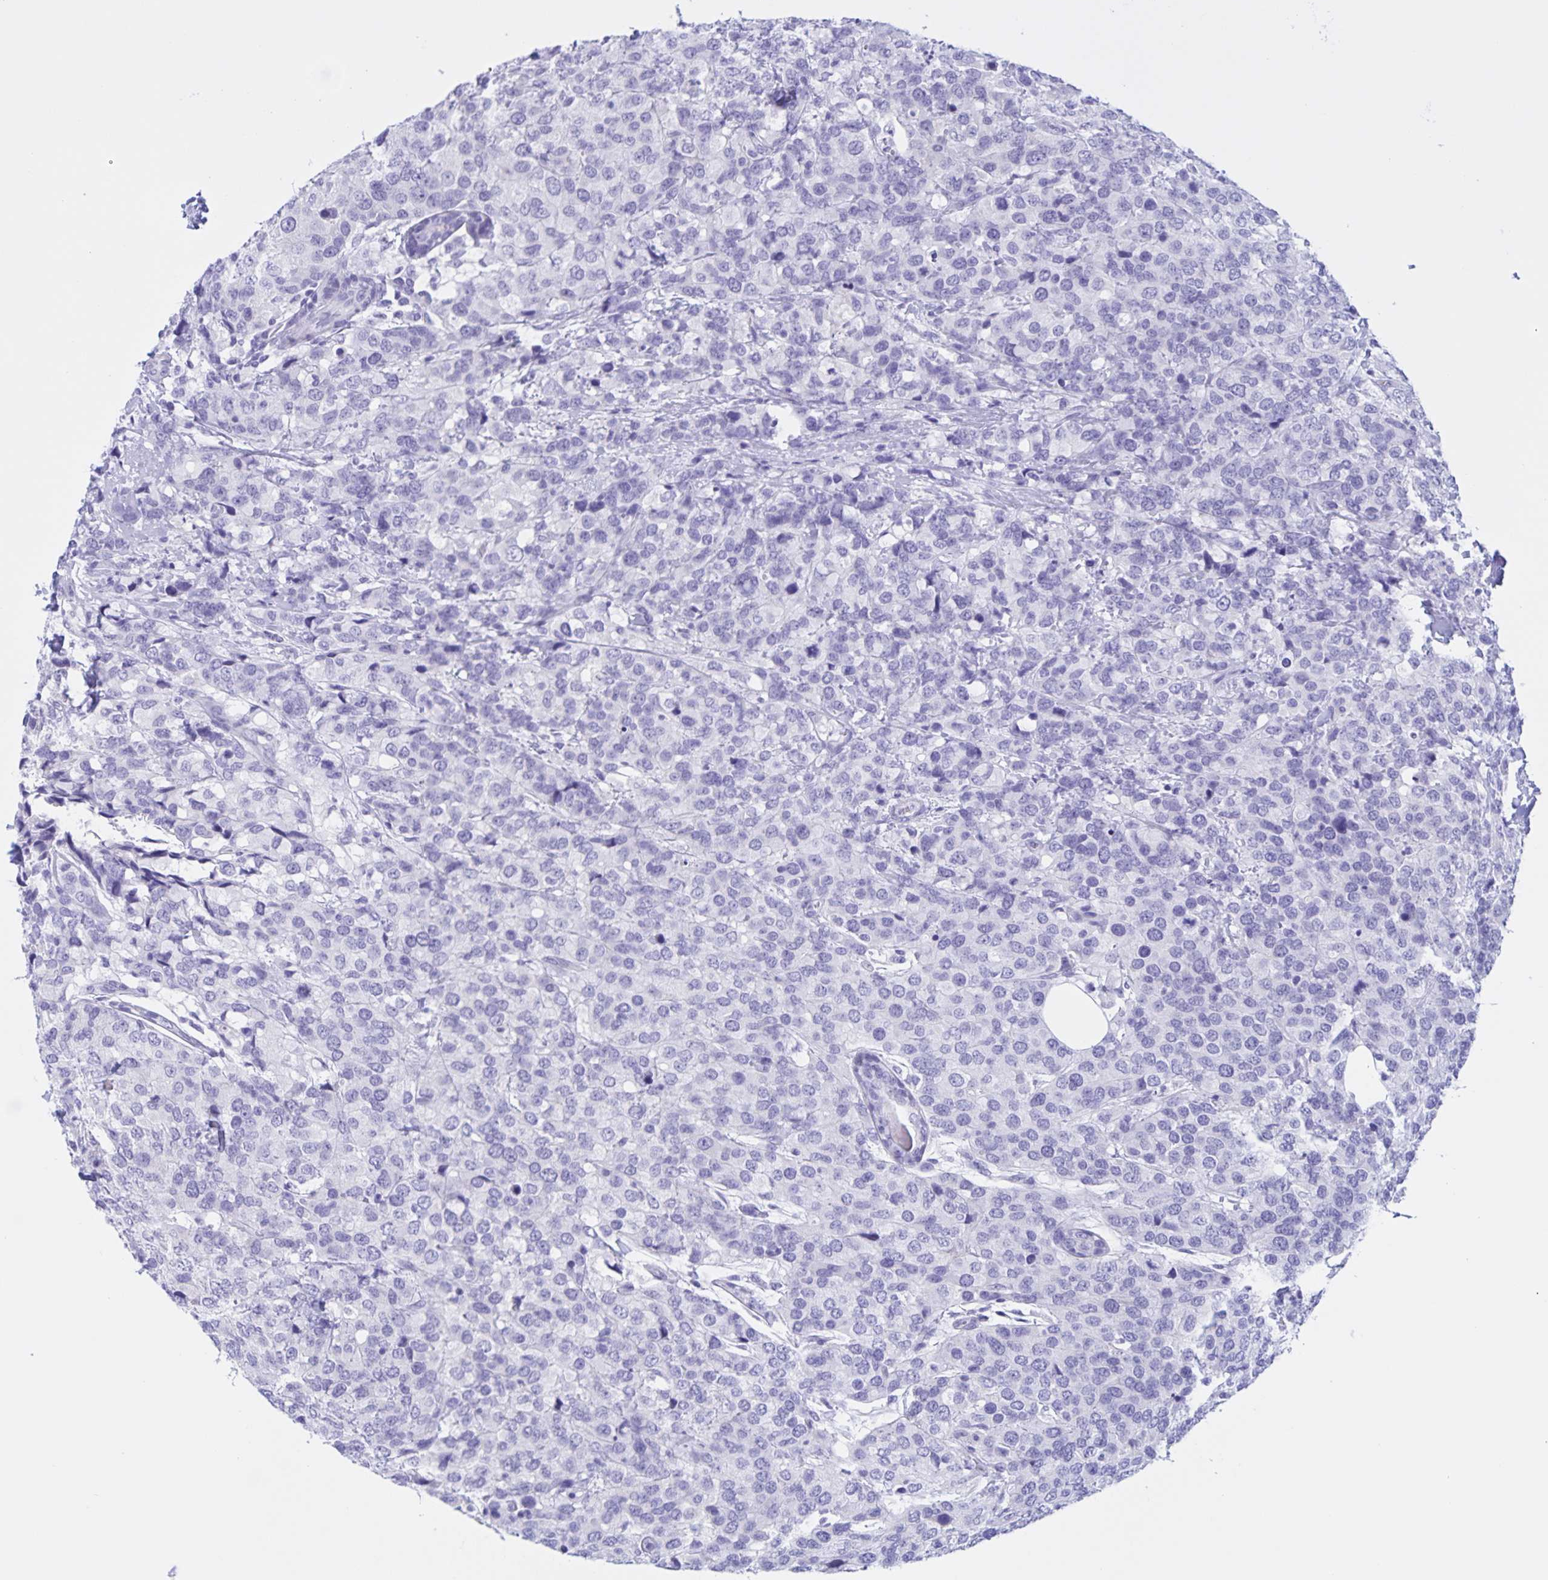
{"staining": {"intensity": "negative", "quantity": "none", "location": "none"}, "tissue": "breast cancer", "cell_type": "Tumor cells", "image_type": "cancer", "snomed": [{"axis": "morphology", "description": "Lobular carcinoma"}, {"axis": "topography", "description": "Breast"}], "caption": "A high-resolution histopathology image shows IHC staining of breast cancer, which displays no significant staining in tumor cells. (Stains: DAB (3,3'-diaminobenzidine) immunohistochemistry with hematoxylin counter stain, Microscopy: brightfield microscopy at high magnification).", "gene": "TGIF2LX", "patient": {"sex": "female", "age": 59}}